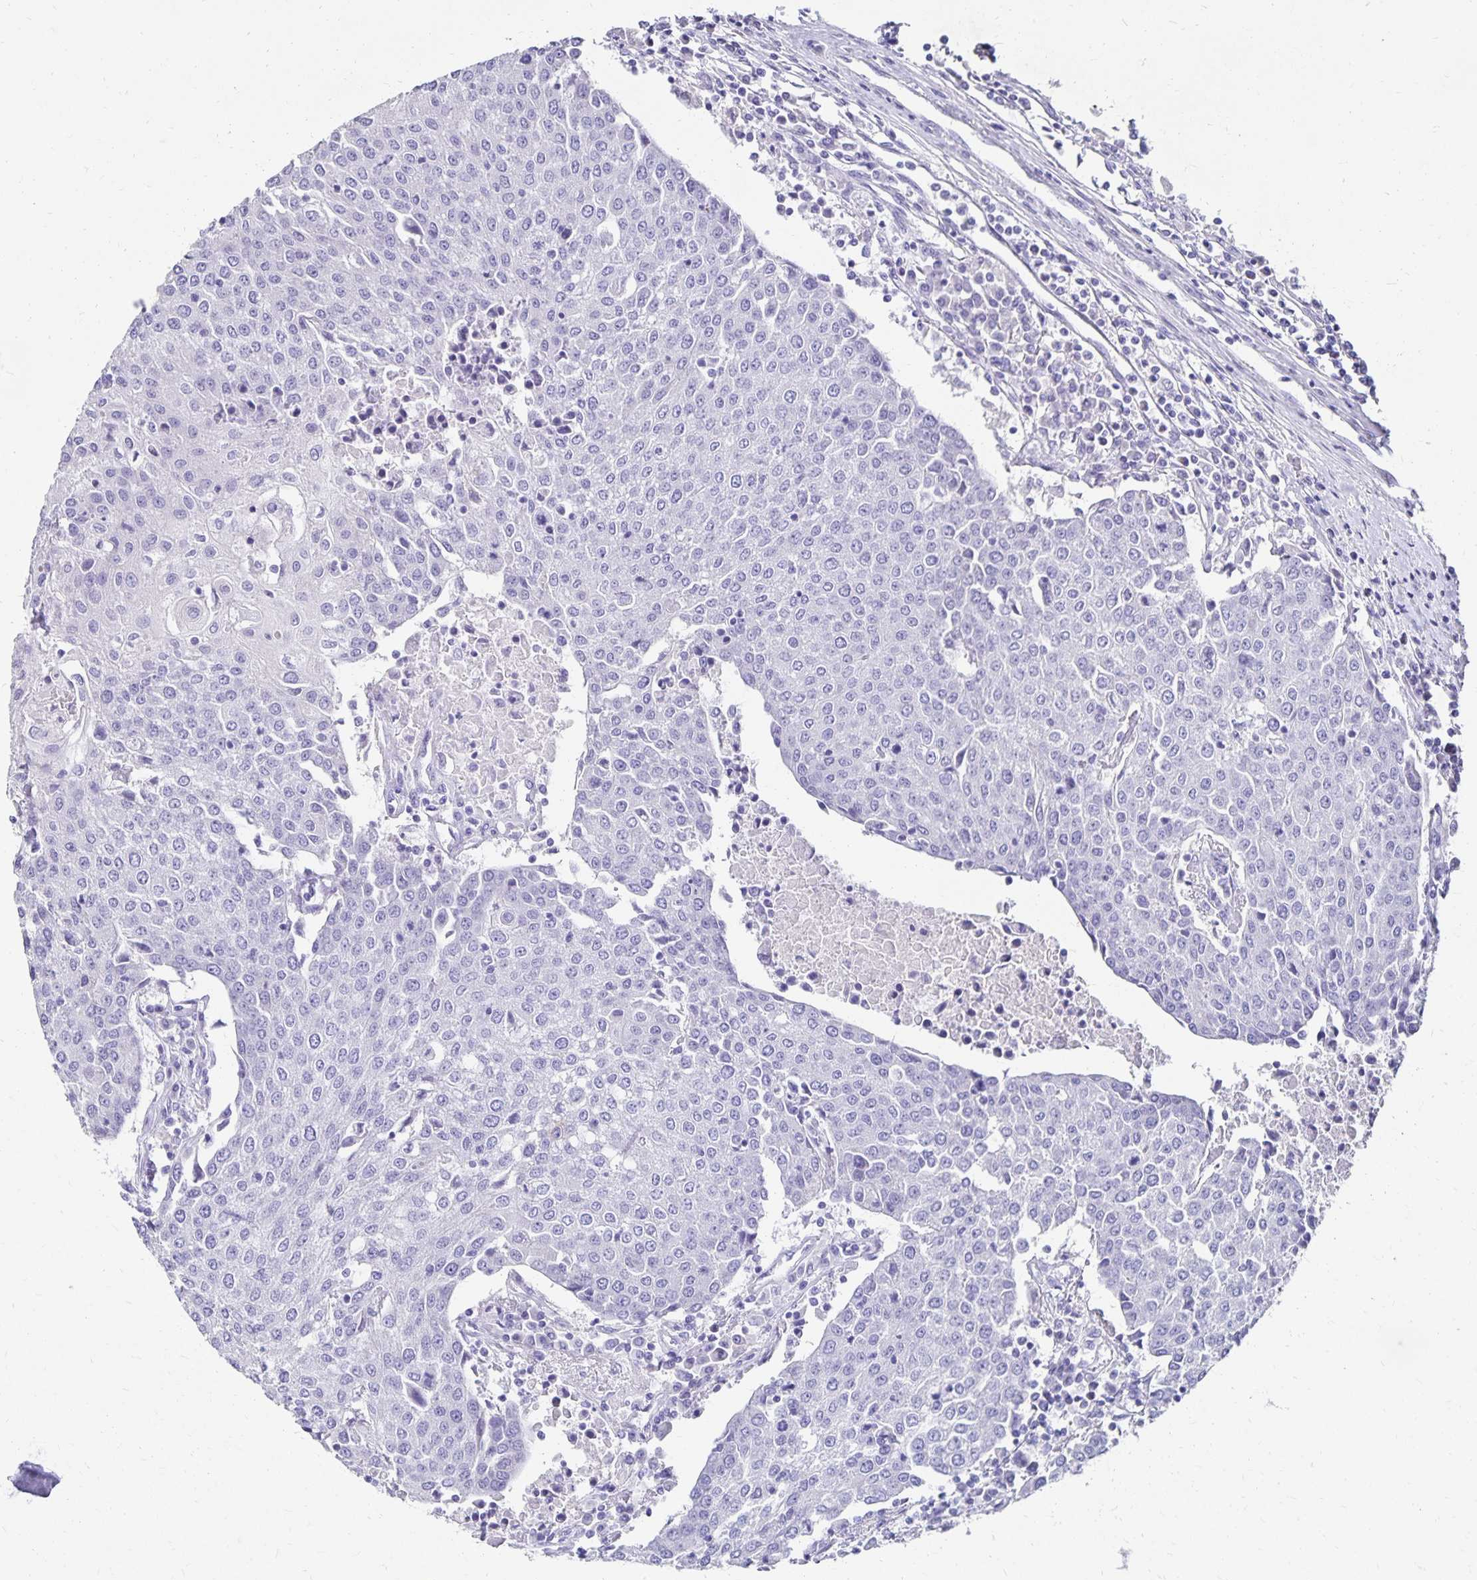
{"staining": {"intensity": "negative", "quantity": "none", "location": "none"}, "tissue": "urothelial cancer", "cell_type": "Tumor cells", "image_type": "cancer", "snomed": [{"axis": "morphology", "description": "Urothelial carcinoma, High grade"}, {"axis": "topography", "description": "Urinary bladder"}], "caption": "The photomicrograph displays no staining of tumor cells in urothelial carcinoma (high-grade).", "gene": "DYNLT4", "patient": {"sex": "female", "age": 85}}